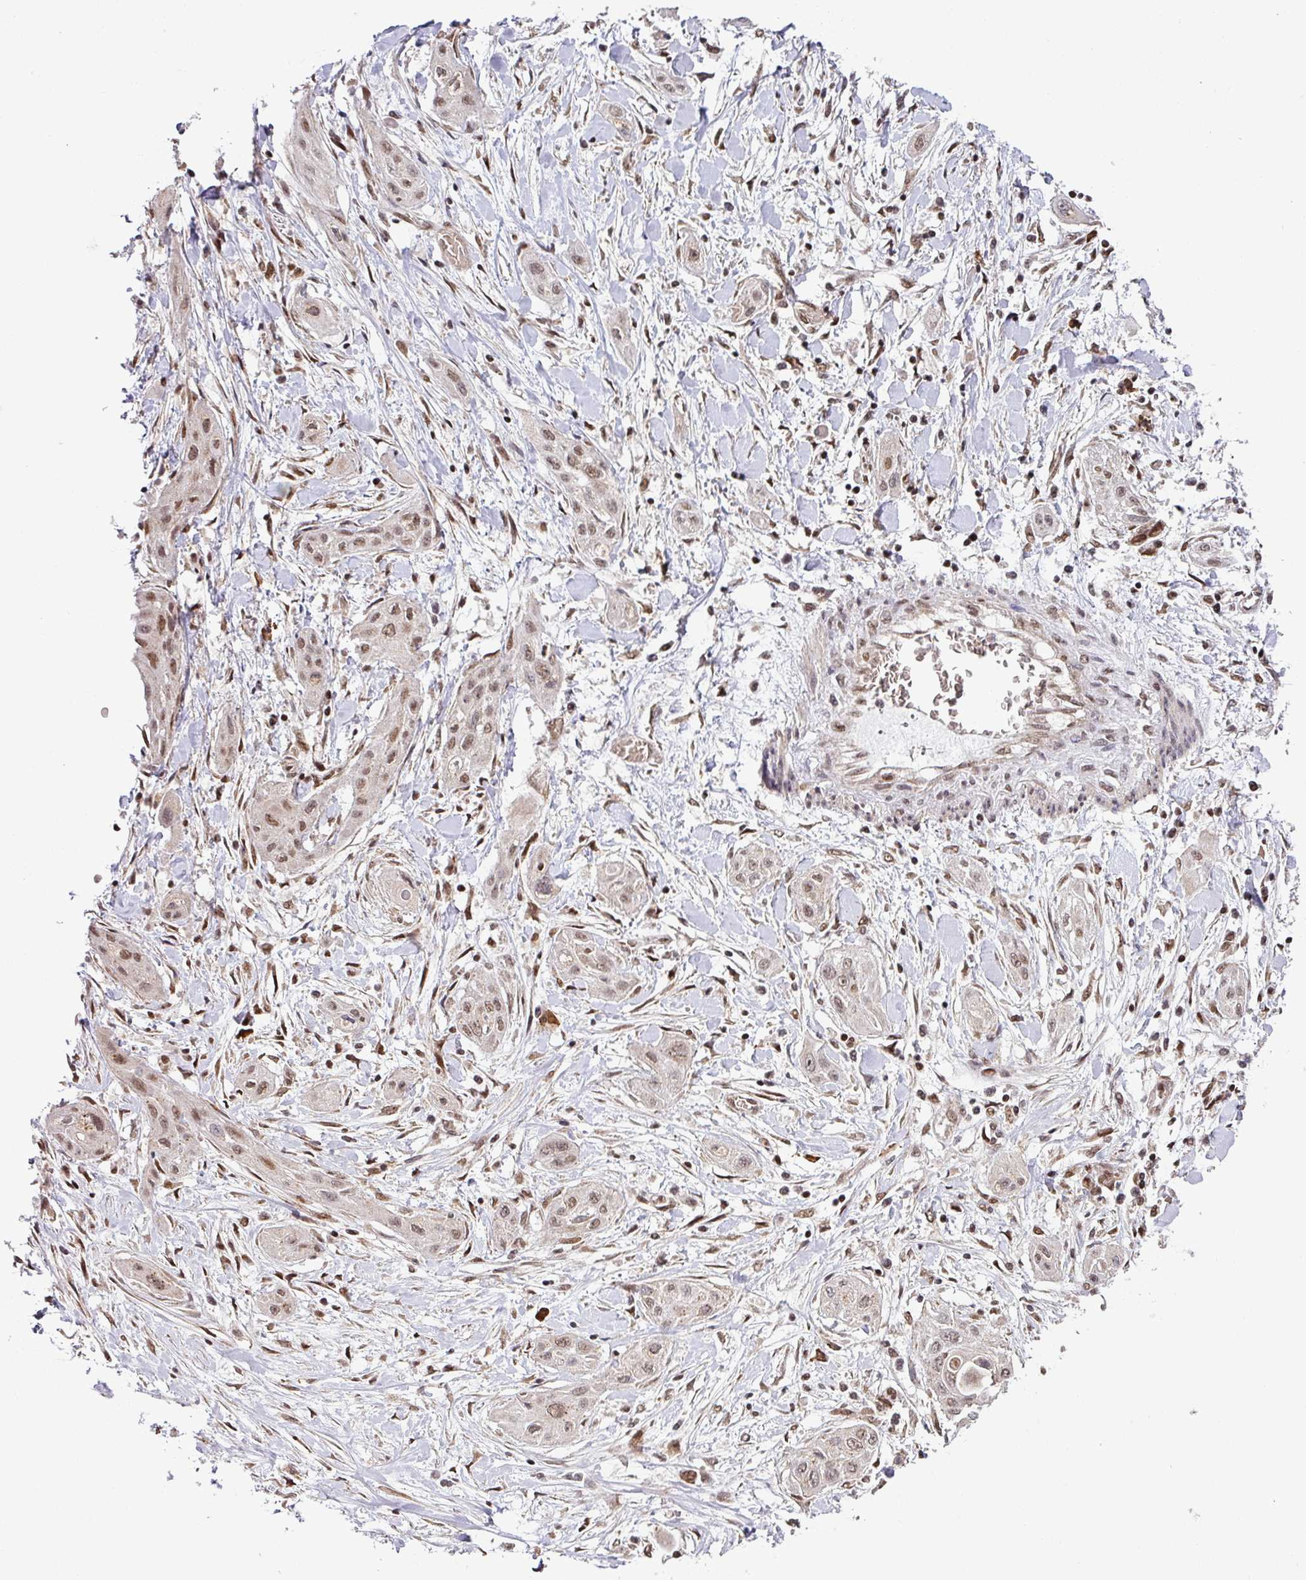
{"staining": {"intensity": "moderate", "quantity": ">75%", "location": "nuclear"}, "tissue": "lung cancer", "cell_type": "Tumor cells", "image_type": "cancer", "snomed": [{"axis": "morphology", "description": "Squamous cell carcinoma, NOS"}, {"axis": "topography", "description": "Lung"}], "caption": "Protein staining shows moderate nuclear expression in approximately >75% of tumor cells in lung cancer. The protein of interest is shown in brown color, while the nuclei are stained blue.", "gene": "PHF23", "patient": {"sex": "female", "age": 47}}